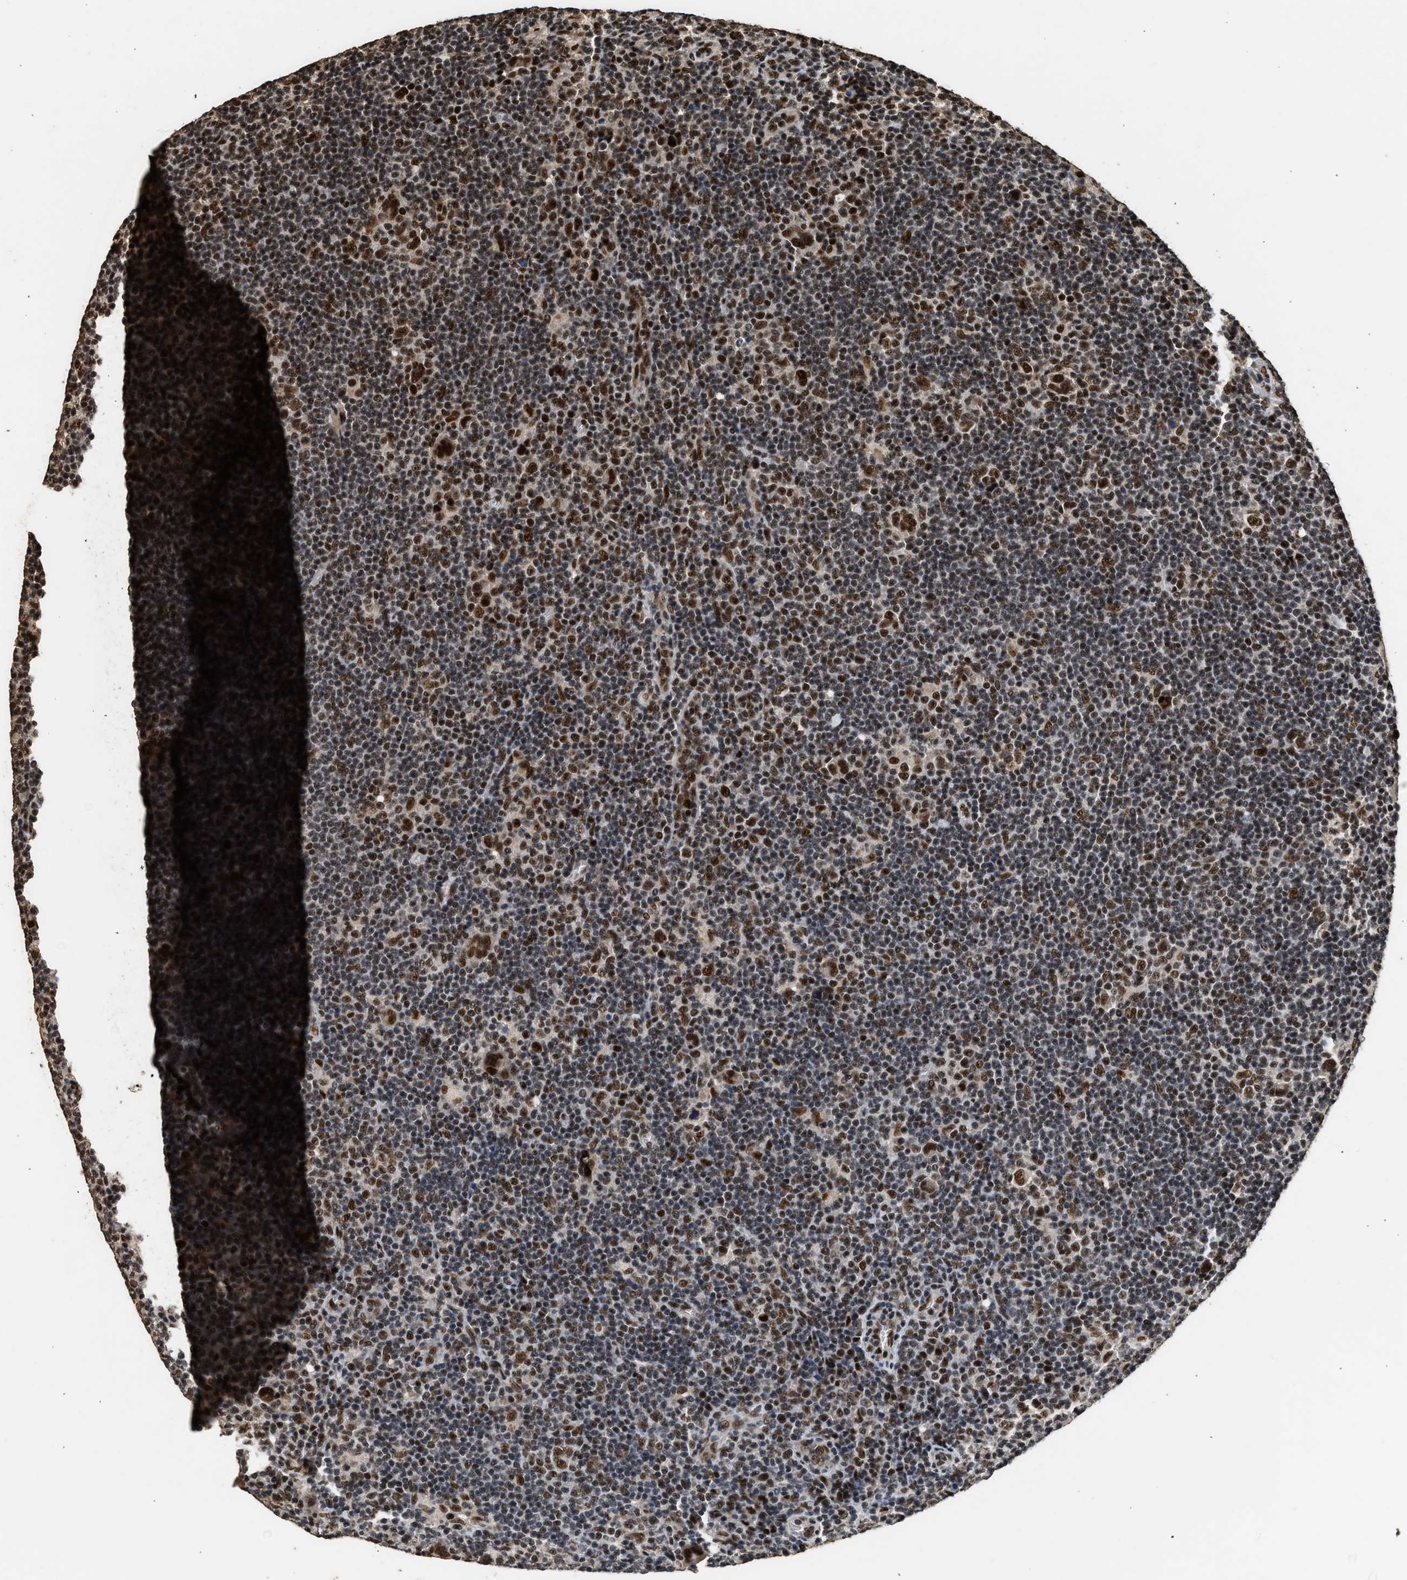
{"staining": {"intensity": "strong", "quantity": ">75%", "location": "nuclear"}, "tissue": "lymphoma", "cell_type": "Tumor cells", "image_type": "cancer", "snomed": [{"axis": "morphology", "description": "Hodgkin's disease, NOS"}, {"axis": "topography", "description": "Lymph node"}], "caption": "Protein expression analysis of Hodgkin's disease demonstrates strong nuclear expression in about >75% of tumor cells.", "gene": "PPP4R3B", "patient": {"sex": "female", "age": 57}}